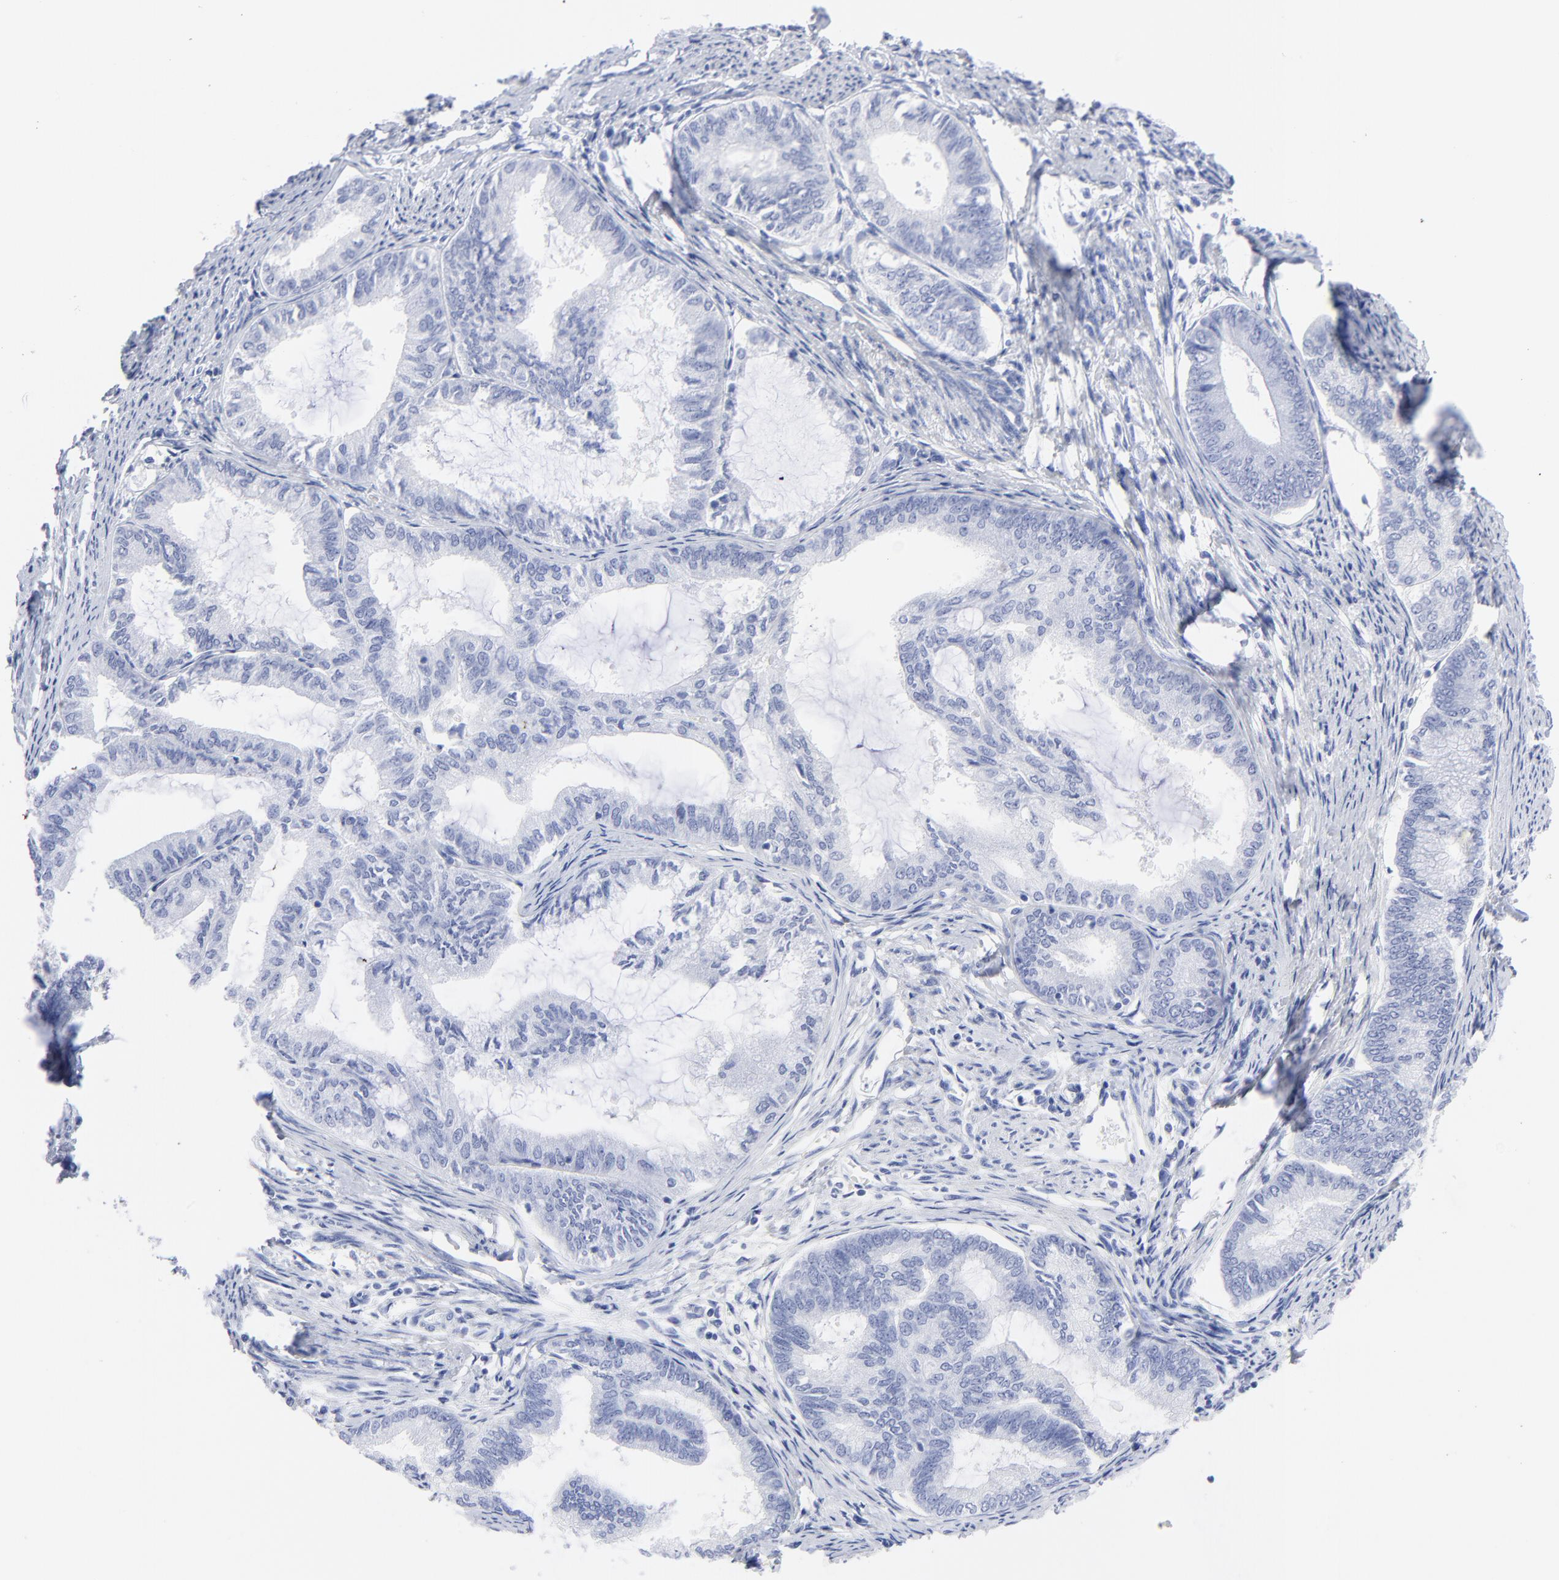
{"staining": {"intensity": "negative", "quantity": "none", "location": "none"}, "tissue": "endometrial cancer", "cell_type": "Tumor cells", "image_type": "cancer", "snomed": [{"axis": "morphology", "description": "Adenocarcinoma, NOS"}, {"axis": "topography", "description": "Endometrium"}], "caption": "IHC photomicrograph of human endometrial cancer stained for a protein (brown), which reveals no expression in tumor cells. (DAB (3,3'-diaminobenzidine) immunohistochemistry (IHC) with hematoxylin counter stain).", "gene": "ACY1", "patient": {"sex": "female", "age": 86}}